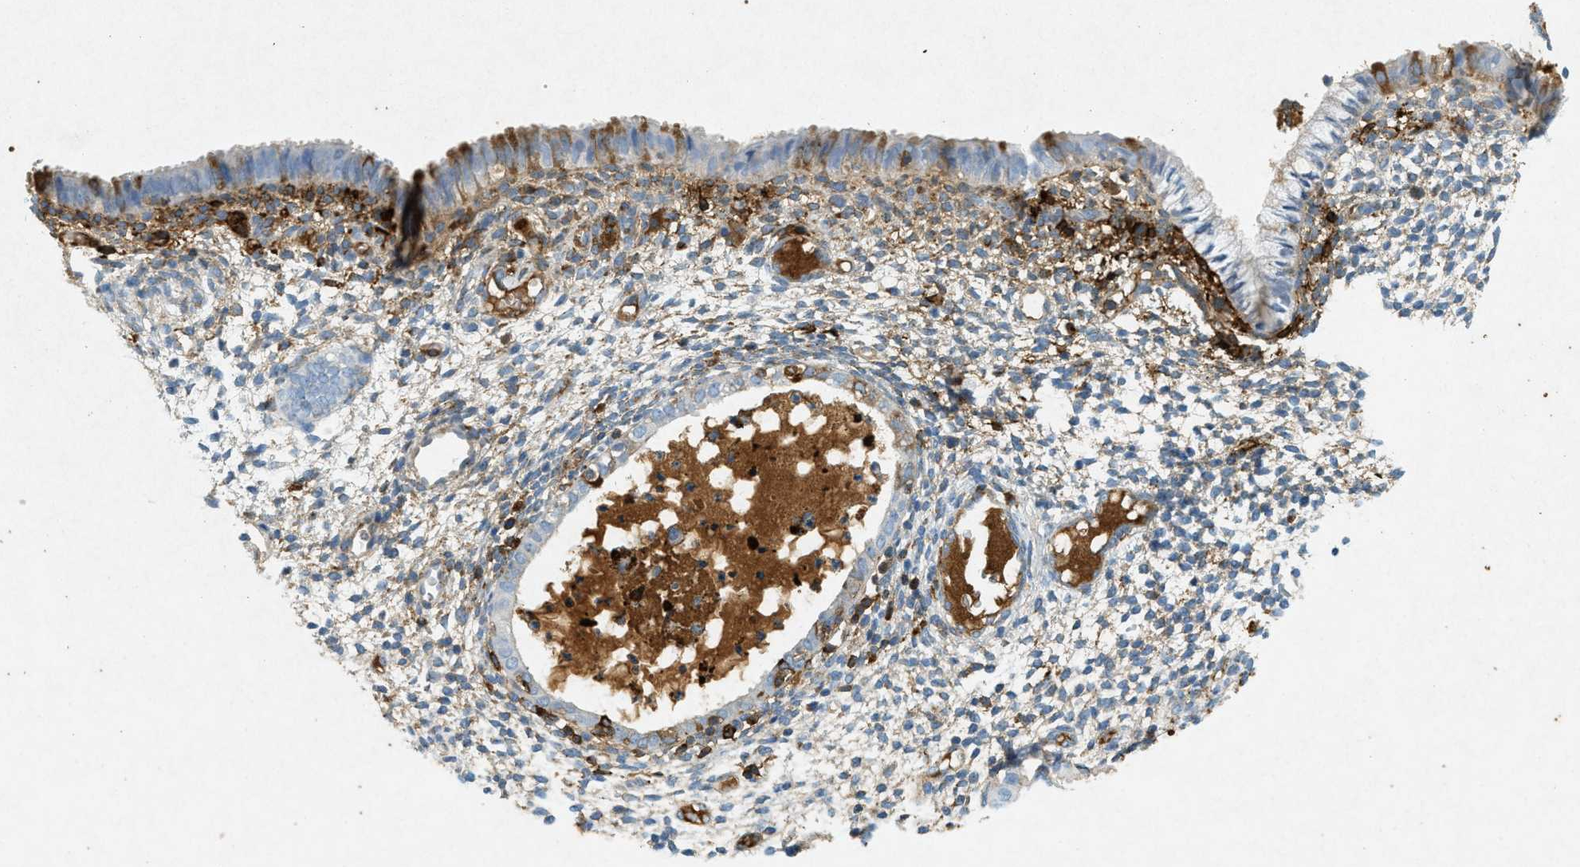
{"staining": {"intensity": "moderate", "quantity": "25%-75%", "location": "cytoplasmic/membranous"}, "tissue": "endometrium", "cell_type": "Cells in endometrial stroma", "image_type": "normal", "snomed": [{"axis": "morphology", "description": "Normal tissue, NOS"}, {"axis": "topography", "description": "Endometrium"}], "caption": "Benign endometrium displays moderate cytoplasmic/membranous expression in about 25%-75% of cells in endometrial stroma (DAB IHC with brightfield microscopy, high magnification)..", "gene": "F2", "patient": {"sex": "female", "age": 61}}